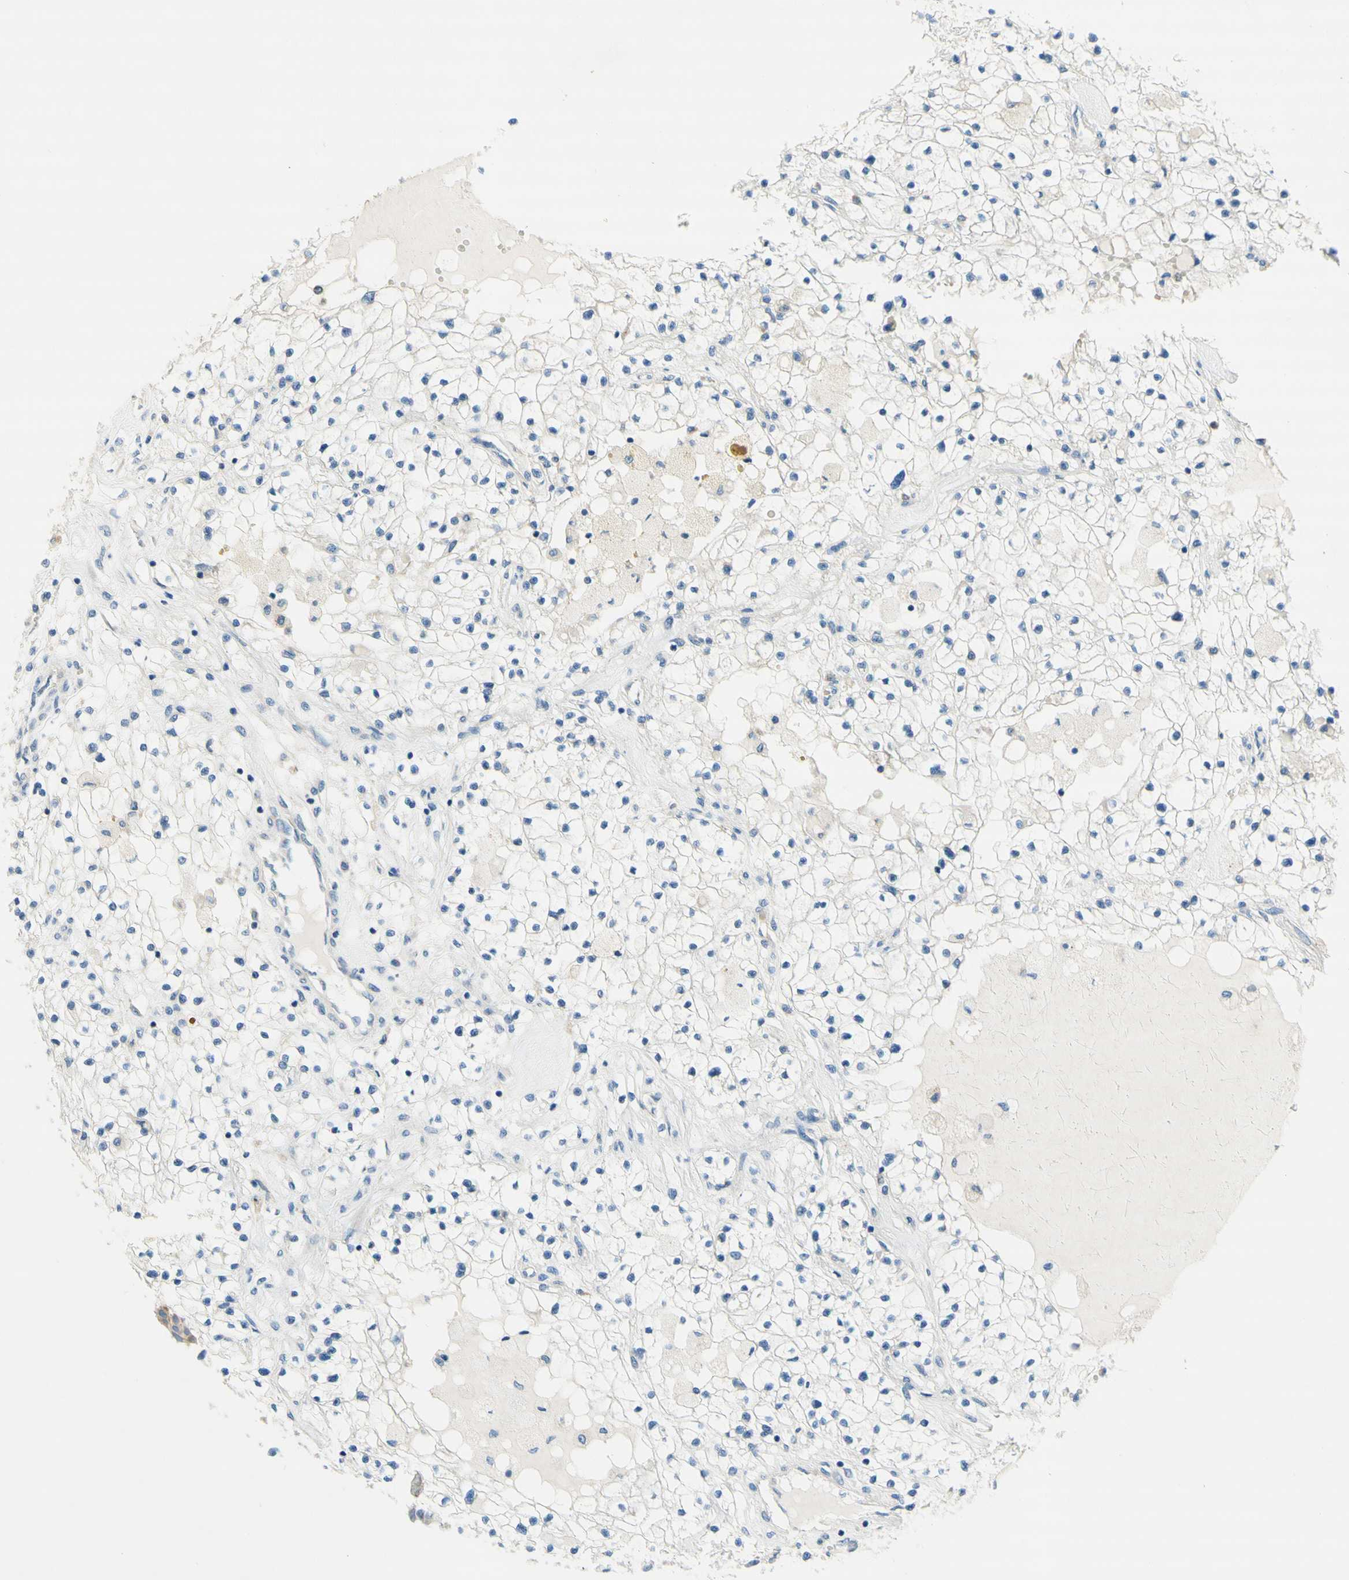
{"staining": {"intensity": "negative", "quantity": "none", "location": "none"}, "tissue": "renal cancer", "cell_type": "Tumor cells", "image_type": "cancer", "snomed": [{"axis": "morphology", "description": "Adenocarcinoma, NOS"}, {"axis": "topography", "description": "Kidney"}], "caption": "An image of renal adenocarcinoma stained for a protein exhibits no brown staining in tumor cells. The staining is performed using DAB brown chromogen with nuclei counter-stained in using hematoxylin.", "gene": "F3", "patient": {"sex": "male", "age": 68}}